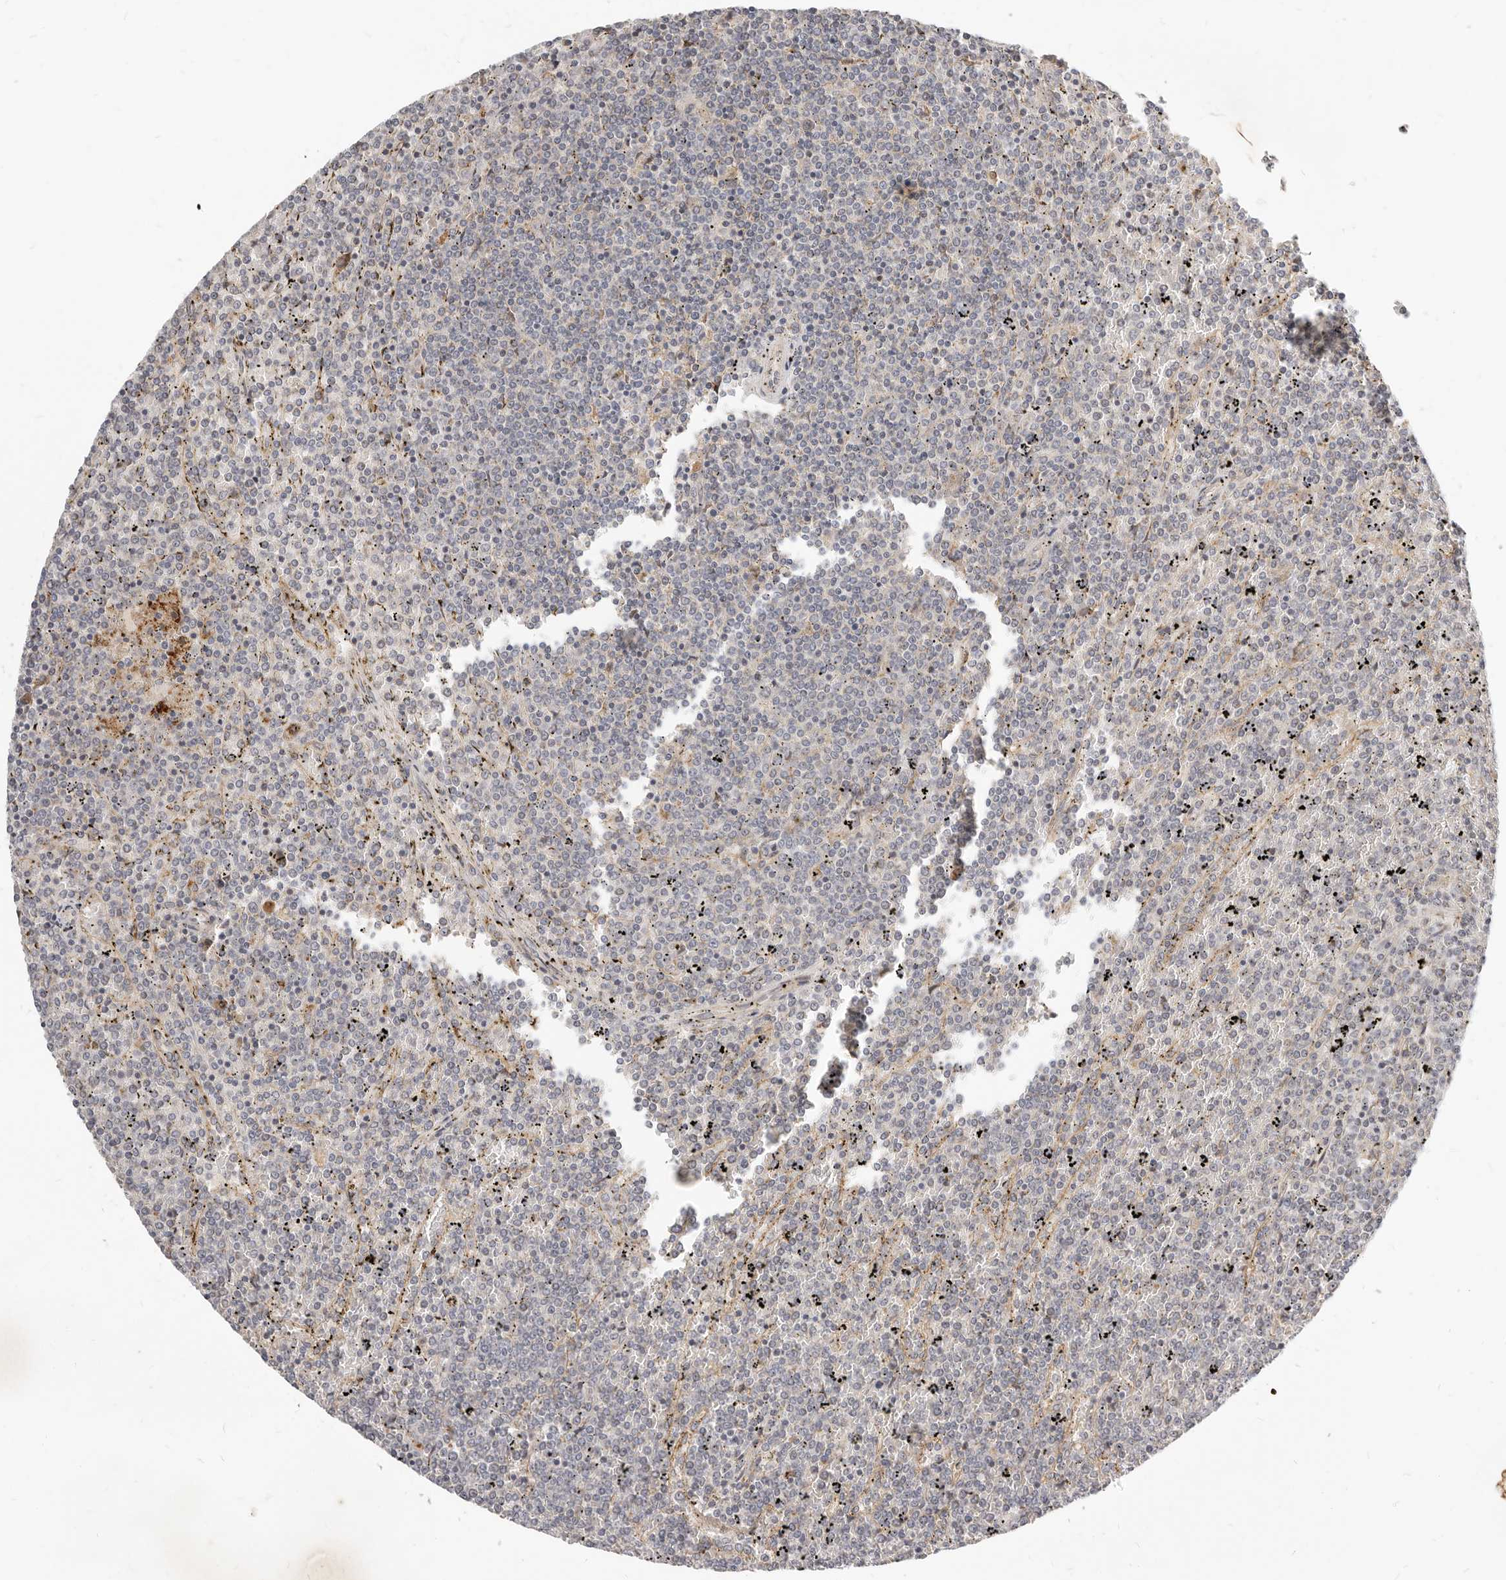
{"staining": {"intensity": "negative", "quantity": "none", "location": "none"}, "tissue": "lymphoma", "cell_type": "Tumor cells", "image_type": "cancer", "snomed": [{"axis": "morphology", "description": "Malignant lymphoma, non-Hodgkin's type, Low grade"}, {"axis": "topography", "description": "Spleen"}], "caption": "The immunohistochemistry histopathology image has no significant staining in tumor cells of lymphoma tissue.", "gene": "MICALL2", "patient": {"sex": "female", "age": 19}}